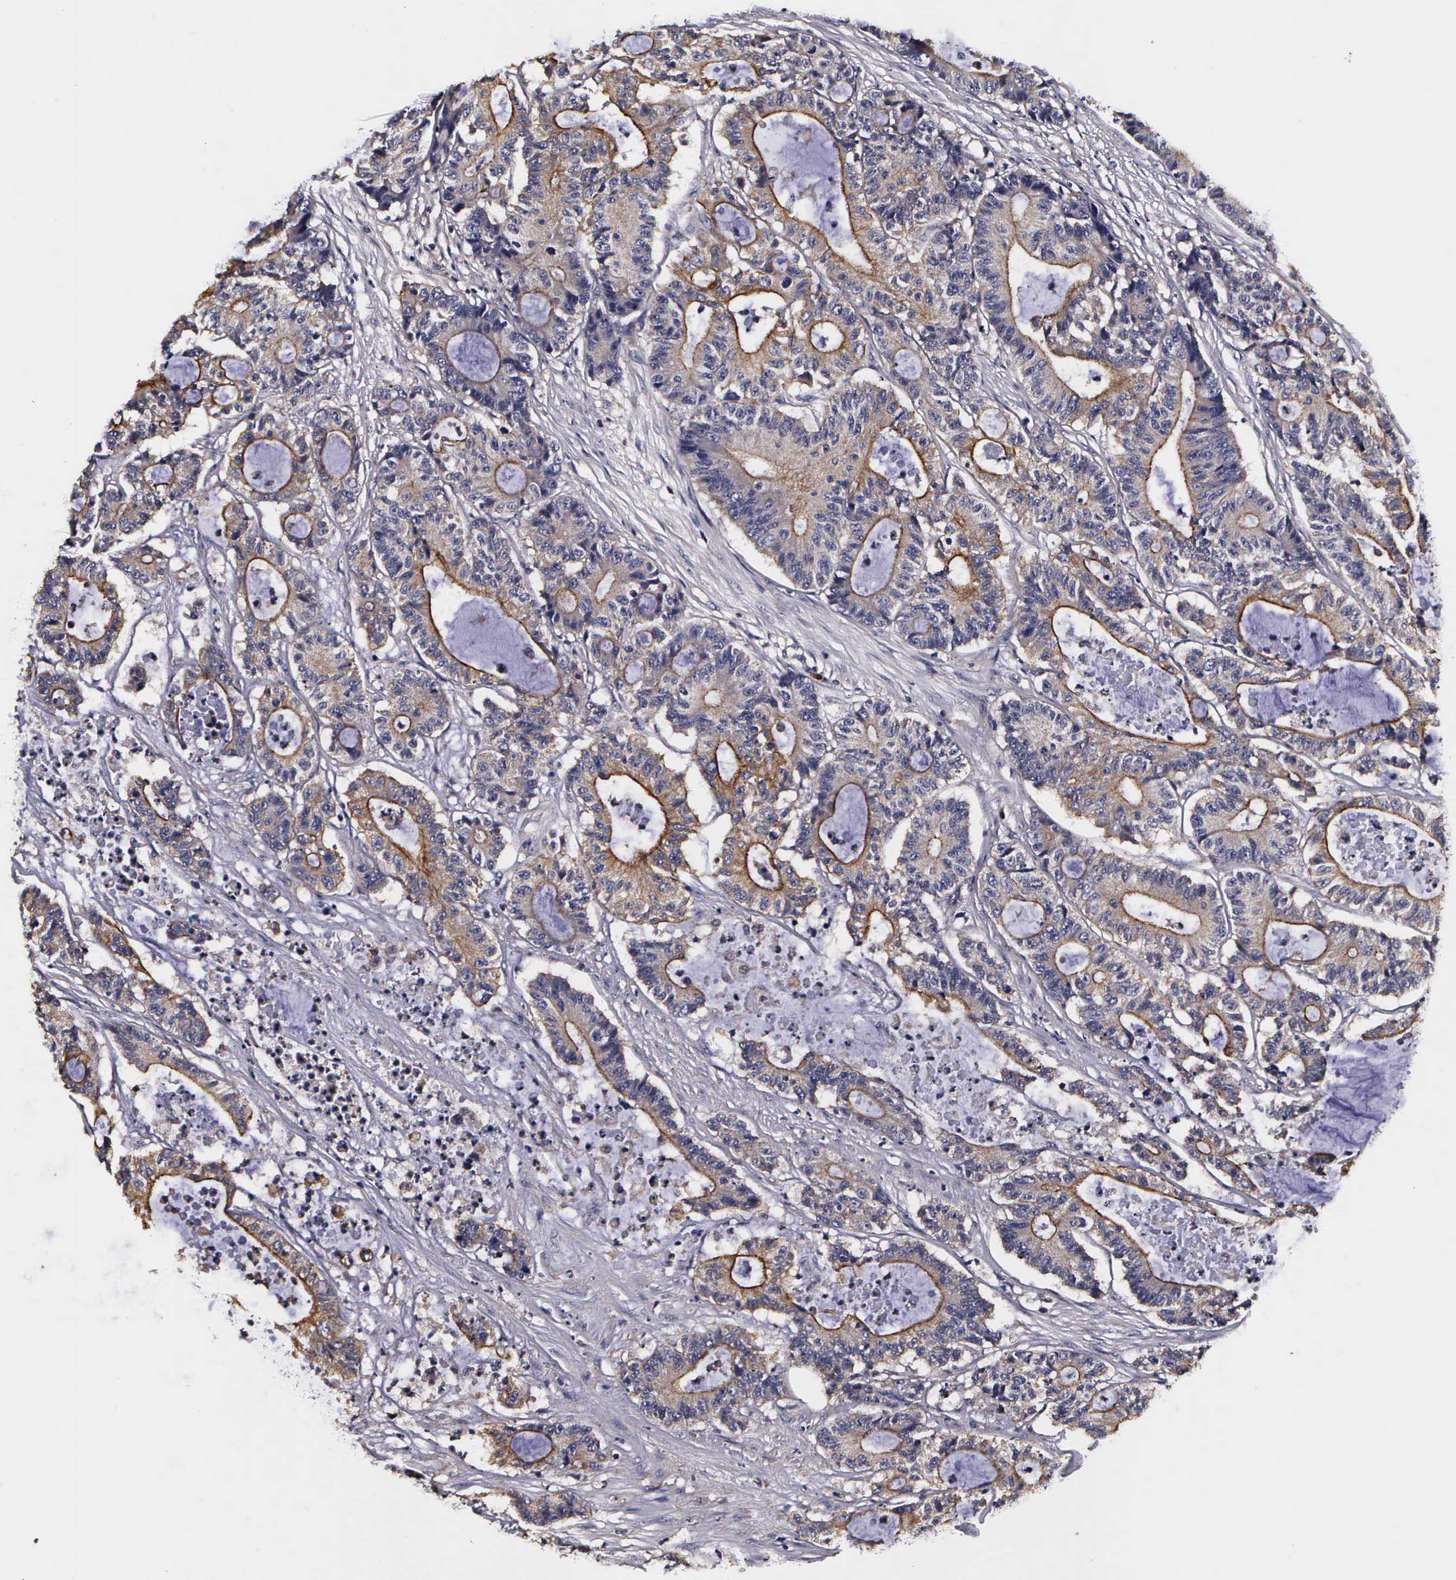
{"staining": {"intensity": "weak", "quantity": ">75%", "location": "cytoplasmic/membranous"}, "tissue": "colorectal cancer", "cell_type": "Tumor cells", "image_type": "cancer", "snomed": [{"axis": "morphology", "description": "Adenocarcinoma, NOS"}, {"axis": "topography", "description": "Colon"}], "caption": "Immunohistochemistry histopathology image of adenocarcinoma (colorectal) stained for a protein (brown), which exhibits low levels of weak cytoplasmic/membranous staining in approximately >75% of tumor cells.", "gene": "PSMA3", "patient": {"sex": "female", "age": 84}}